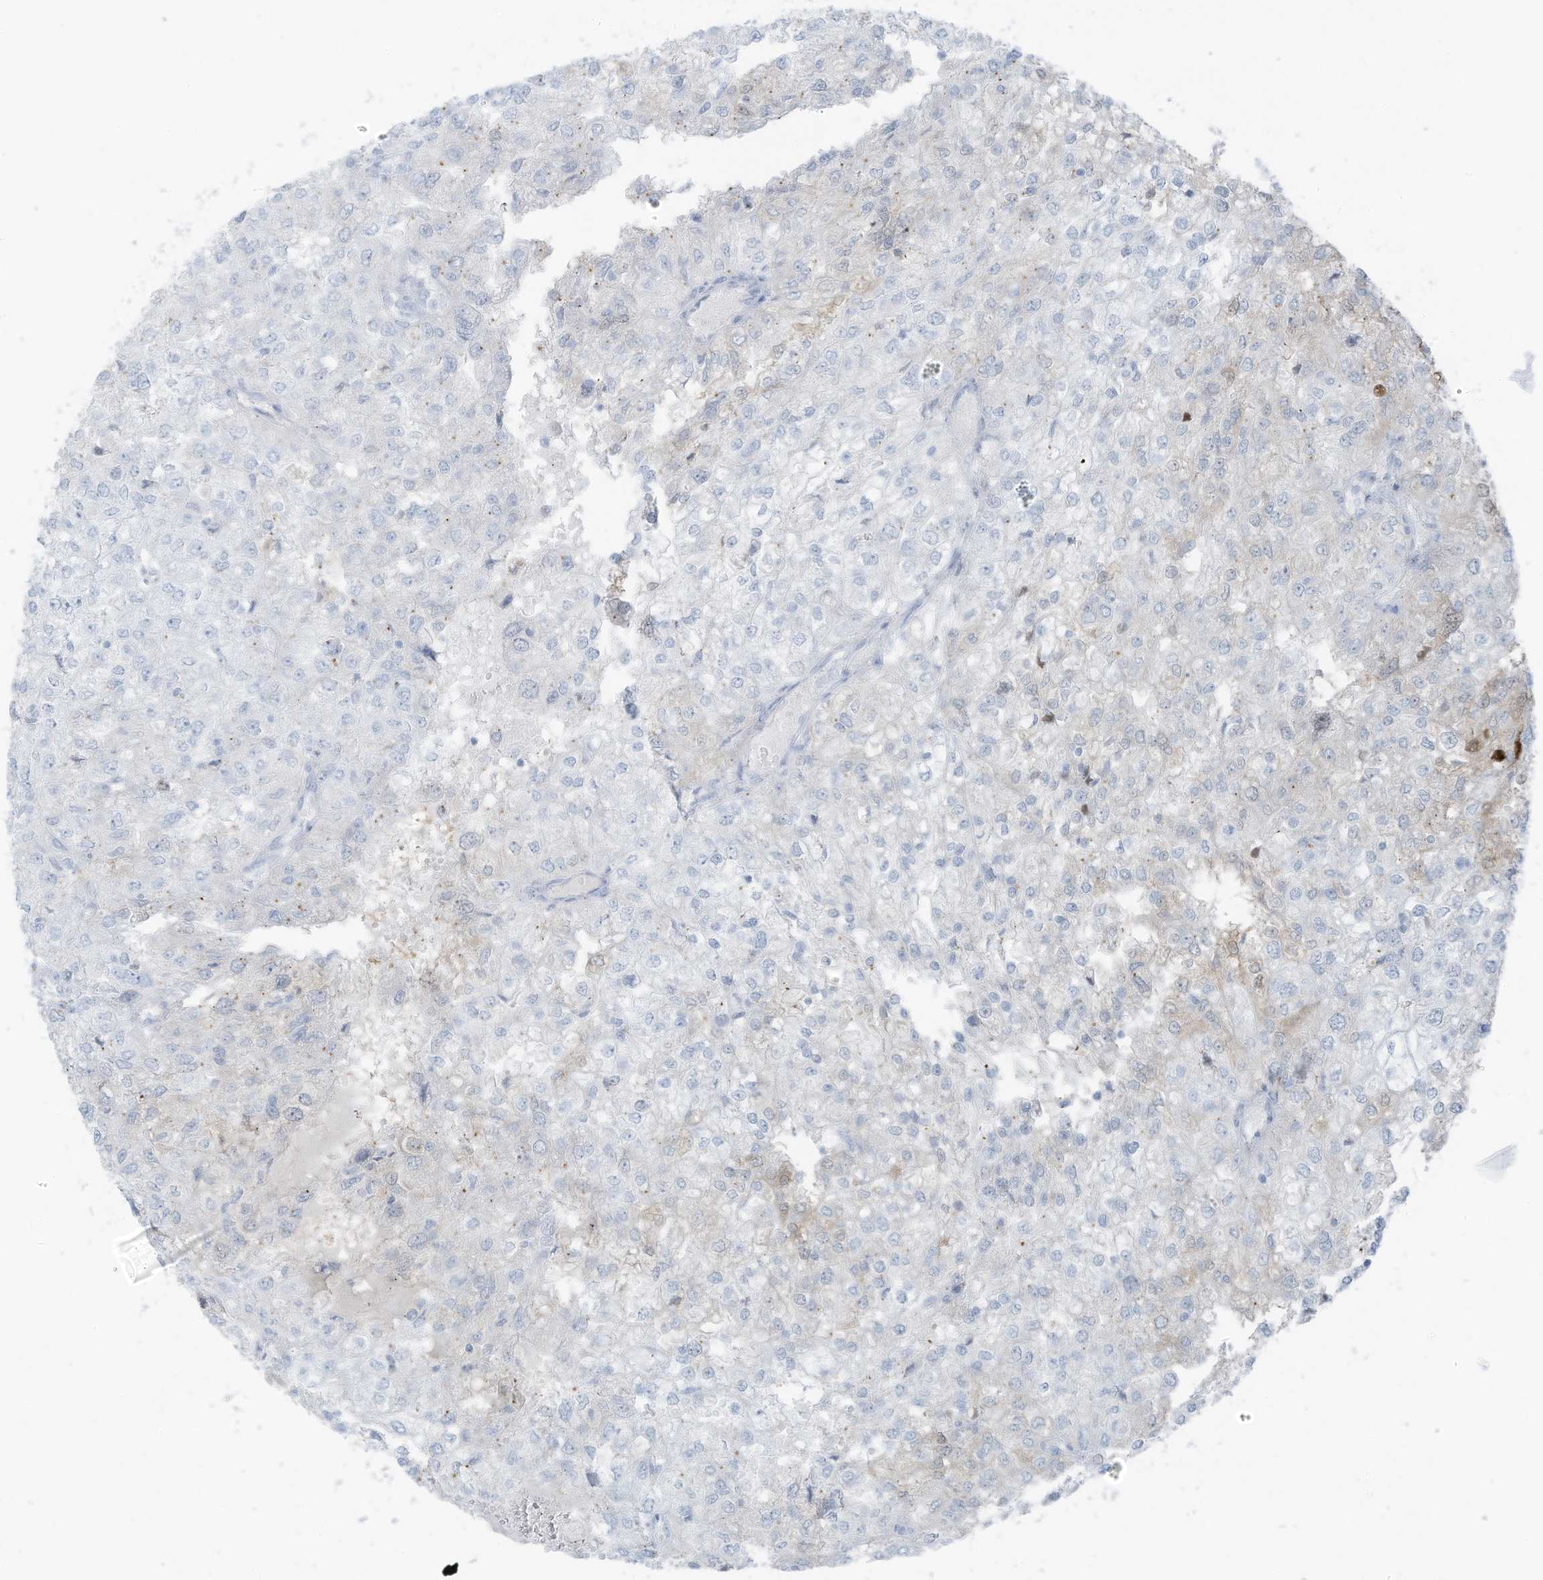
{"staining": {"intensity": "negative", "quantity": "none", "location": "none"}, "tissue": "renal cancer", "cell_type": "Tumor cells", "image_type": "cancer", "snomed": [{"axis": "morphology", "description": "Adenocarcinoma, NOS"}, {"axis": "topography", "description": "Kidney"}], "caption": "IHC of human renal cancer (adenocarcinoma) demonstrates no staining in tumor cells.", "gene": "SLC25A43", "patient": {"sex": "female", "age": 54}}